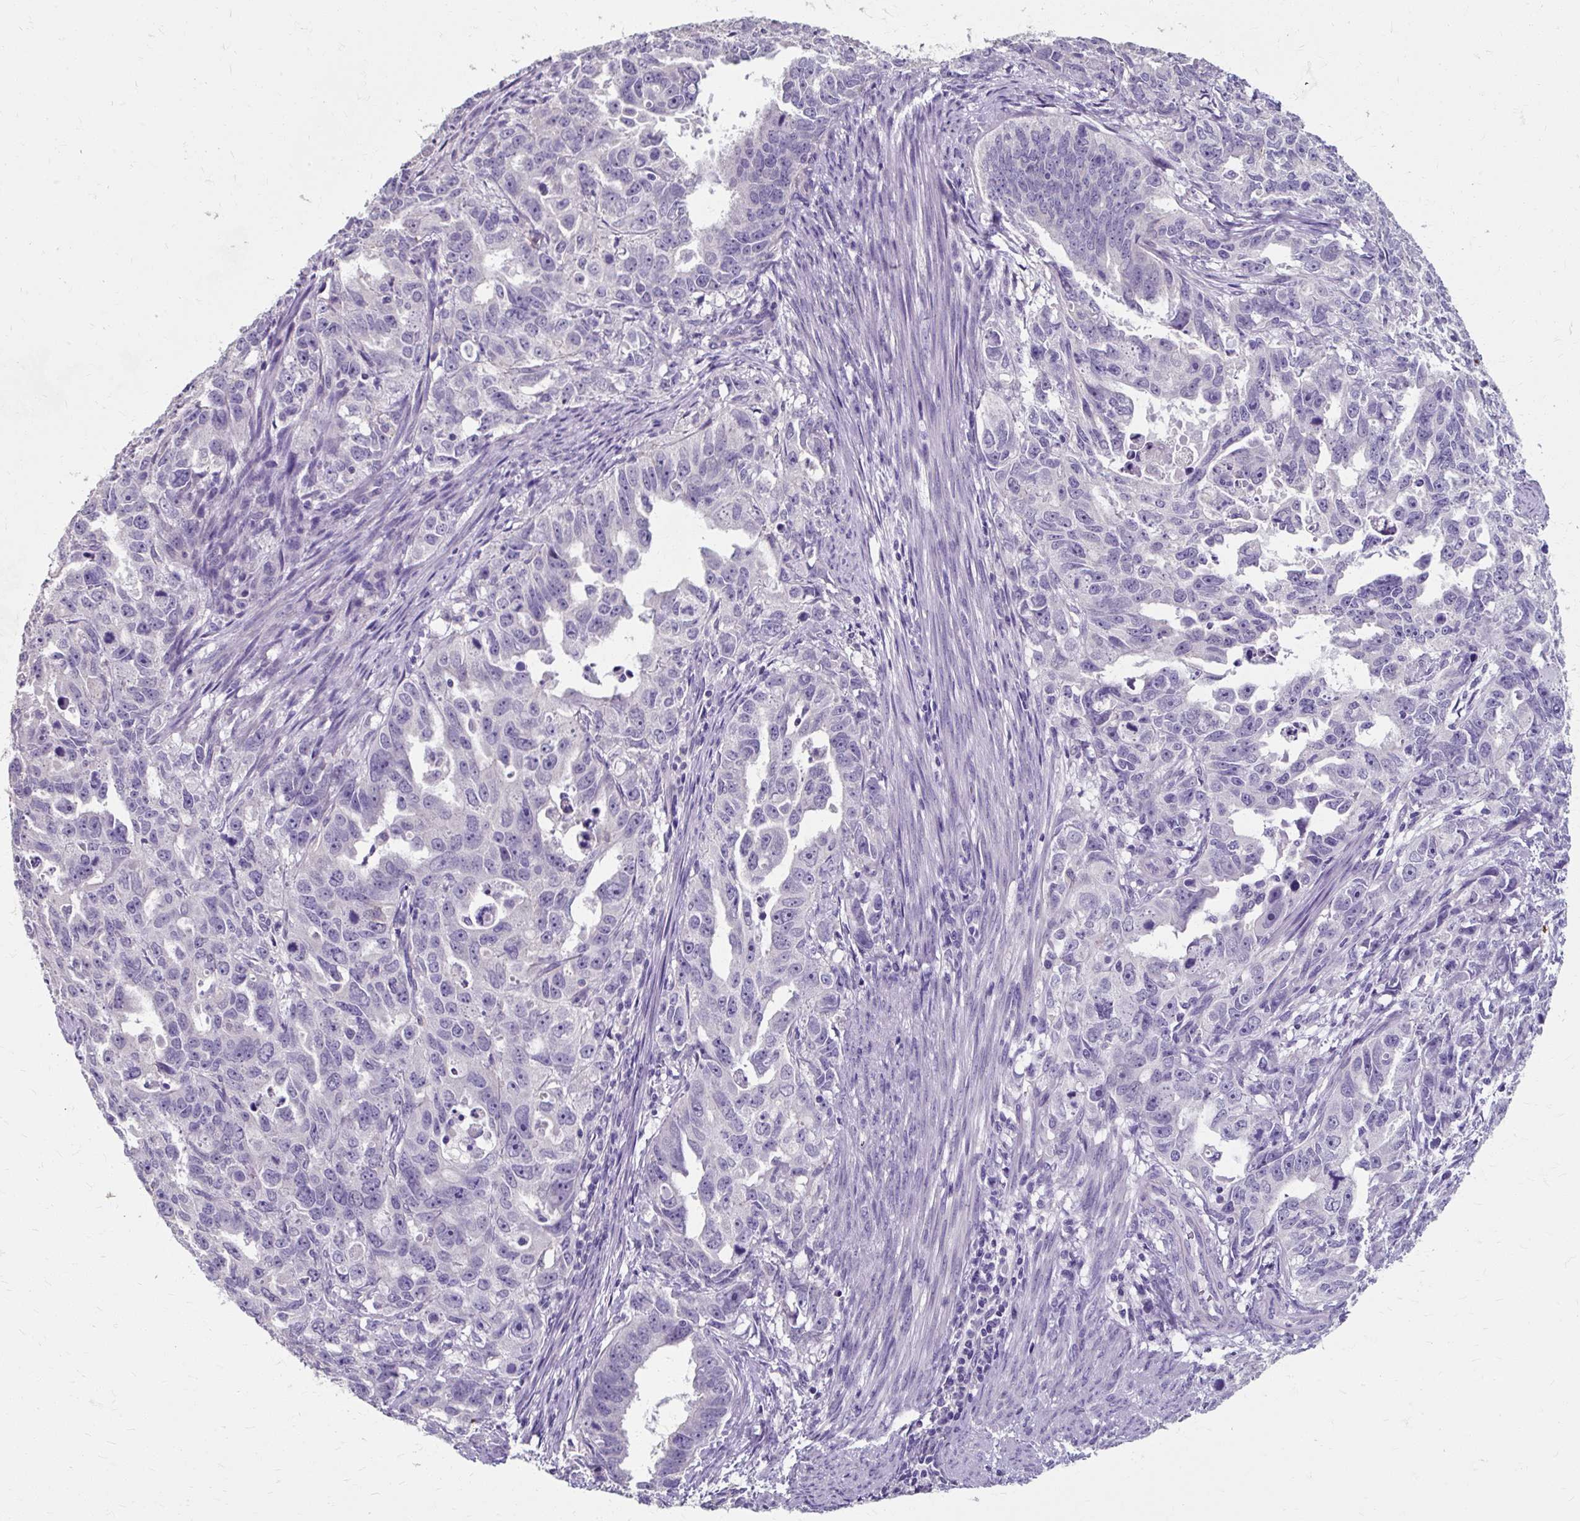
{"staining": {"intensity": "negative", "quantity": "none", "location": "none"}, "tissue": "endometrial cancer", "cell_type": "Tumor cells", "image_type": "cancer", "snomed": [{"axis": "morphology", "description": "Adenocarcinoma, NOS"}, {"axis": "topography", "description": "Endometrium"}], "caption": "Immunohistochemistry (IHC) photomicrograph of neoplastic tissue: human endometrial cancer (adenocarcinoma) stained with DAB reveals no significant protein staining in tumor cells.", "gene": "KLHL24", "patient": {"sex": "female", "age": 65}}